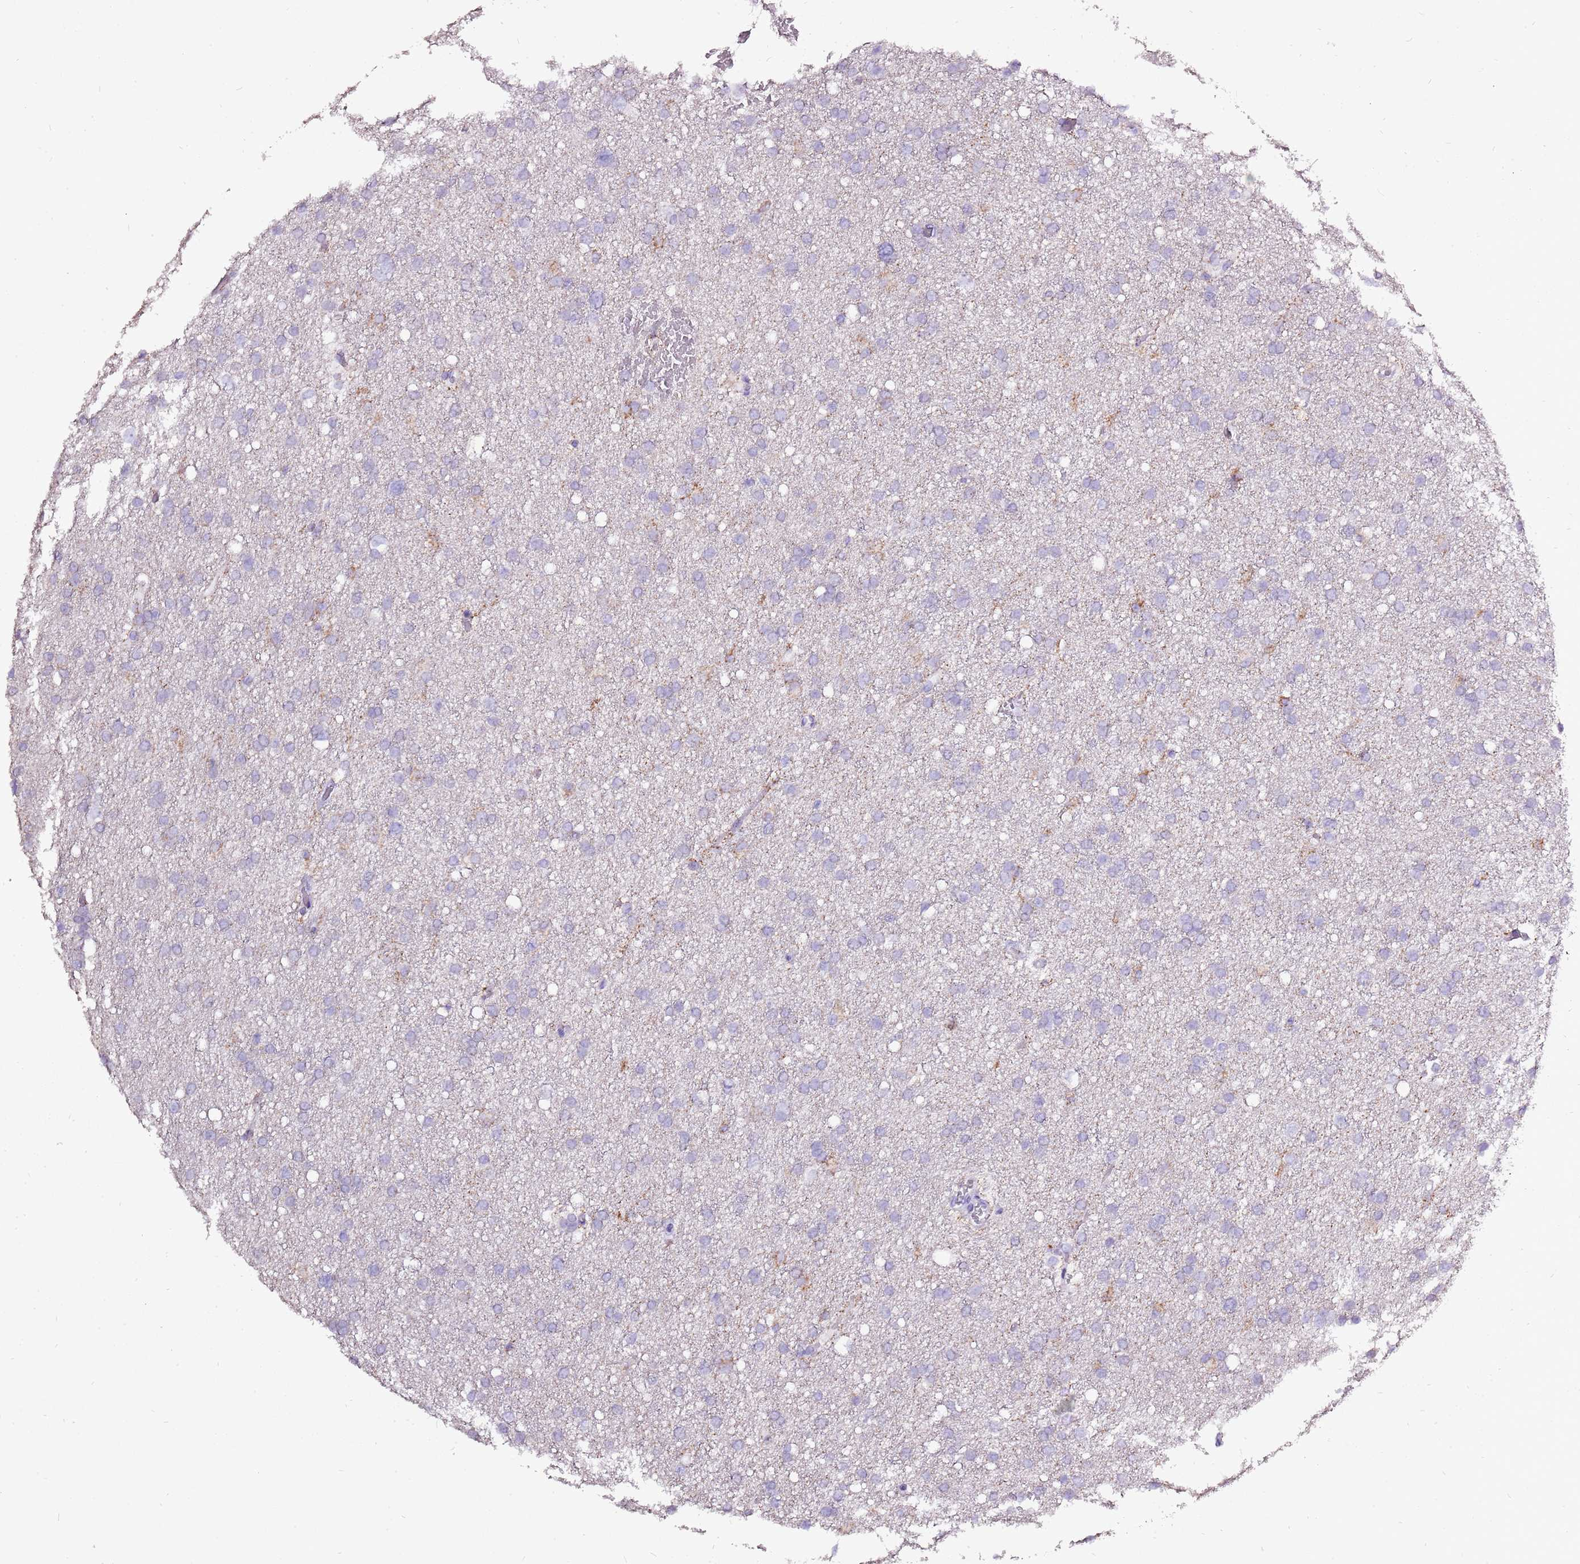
{"staining": {"intensity": "negative", "quantity": "none", "location": "none"}, "tissue": "glioma", "cell_type": "Tumor cells", "image_type": "cancer", "snomed": [{"axis": "morphology", "description": "Glioma, malignant, High grade"}, {"axis": "topography", "description": "Cerebral cortex"}], "caption": "The image exhibits no significant expression in tumor cells of malignant glioma (high-grade).", "gene": "ACSS3", "patient": {"sex": "female", "age": 36}}